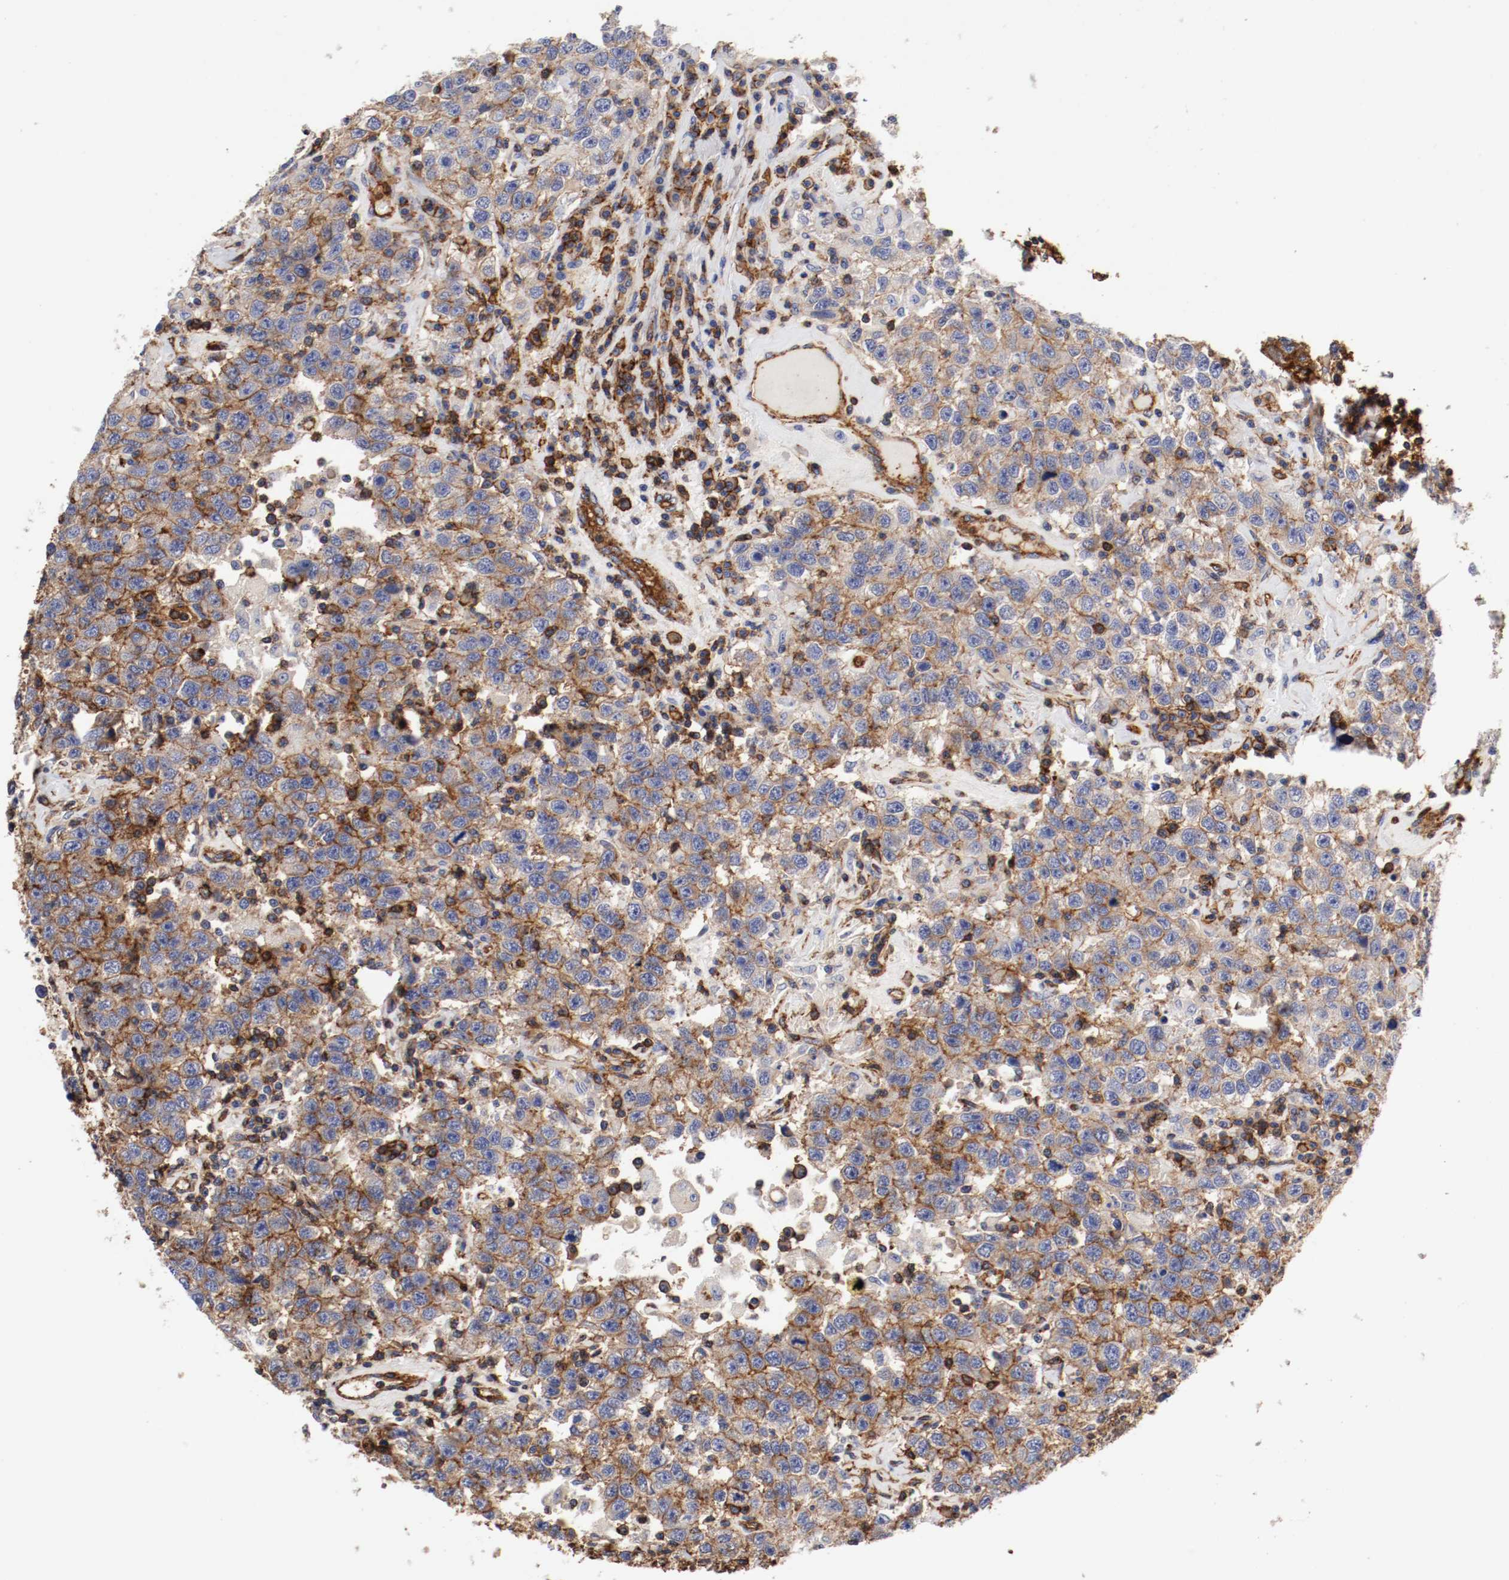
{"staining": {"intensity": "moderate", "quantity": ">75%", "location": "cytoplasmic/membranous"}, "tissue": "testis cancer", "cell_type": "Tumor cells", "image_type": "cancer", "snomed": [{"axis": "morphology", "description": "Seminoma, NOS"}, {"axis": "topography", "description": "Testis"}], "caption": "The photomicrograph displays a brown stain indicating the presence of a protein in the cytoplasmic/membranous of tumor cells in testis seminoma. (IHC, brightfield microscopy, high magnification).", "gene": "IFITM1", "patient": {"sex": "male", "age": 41}}